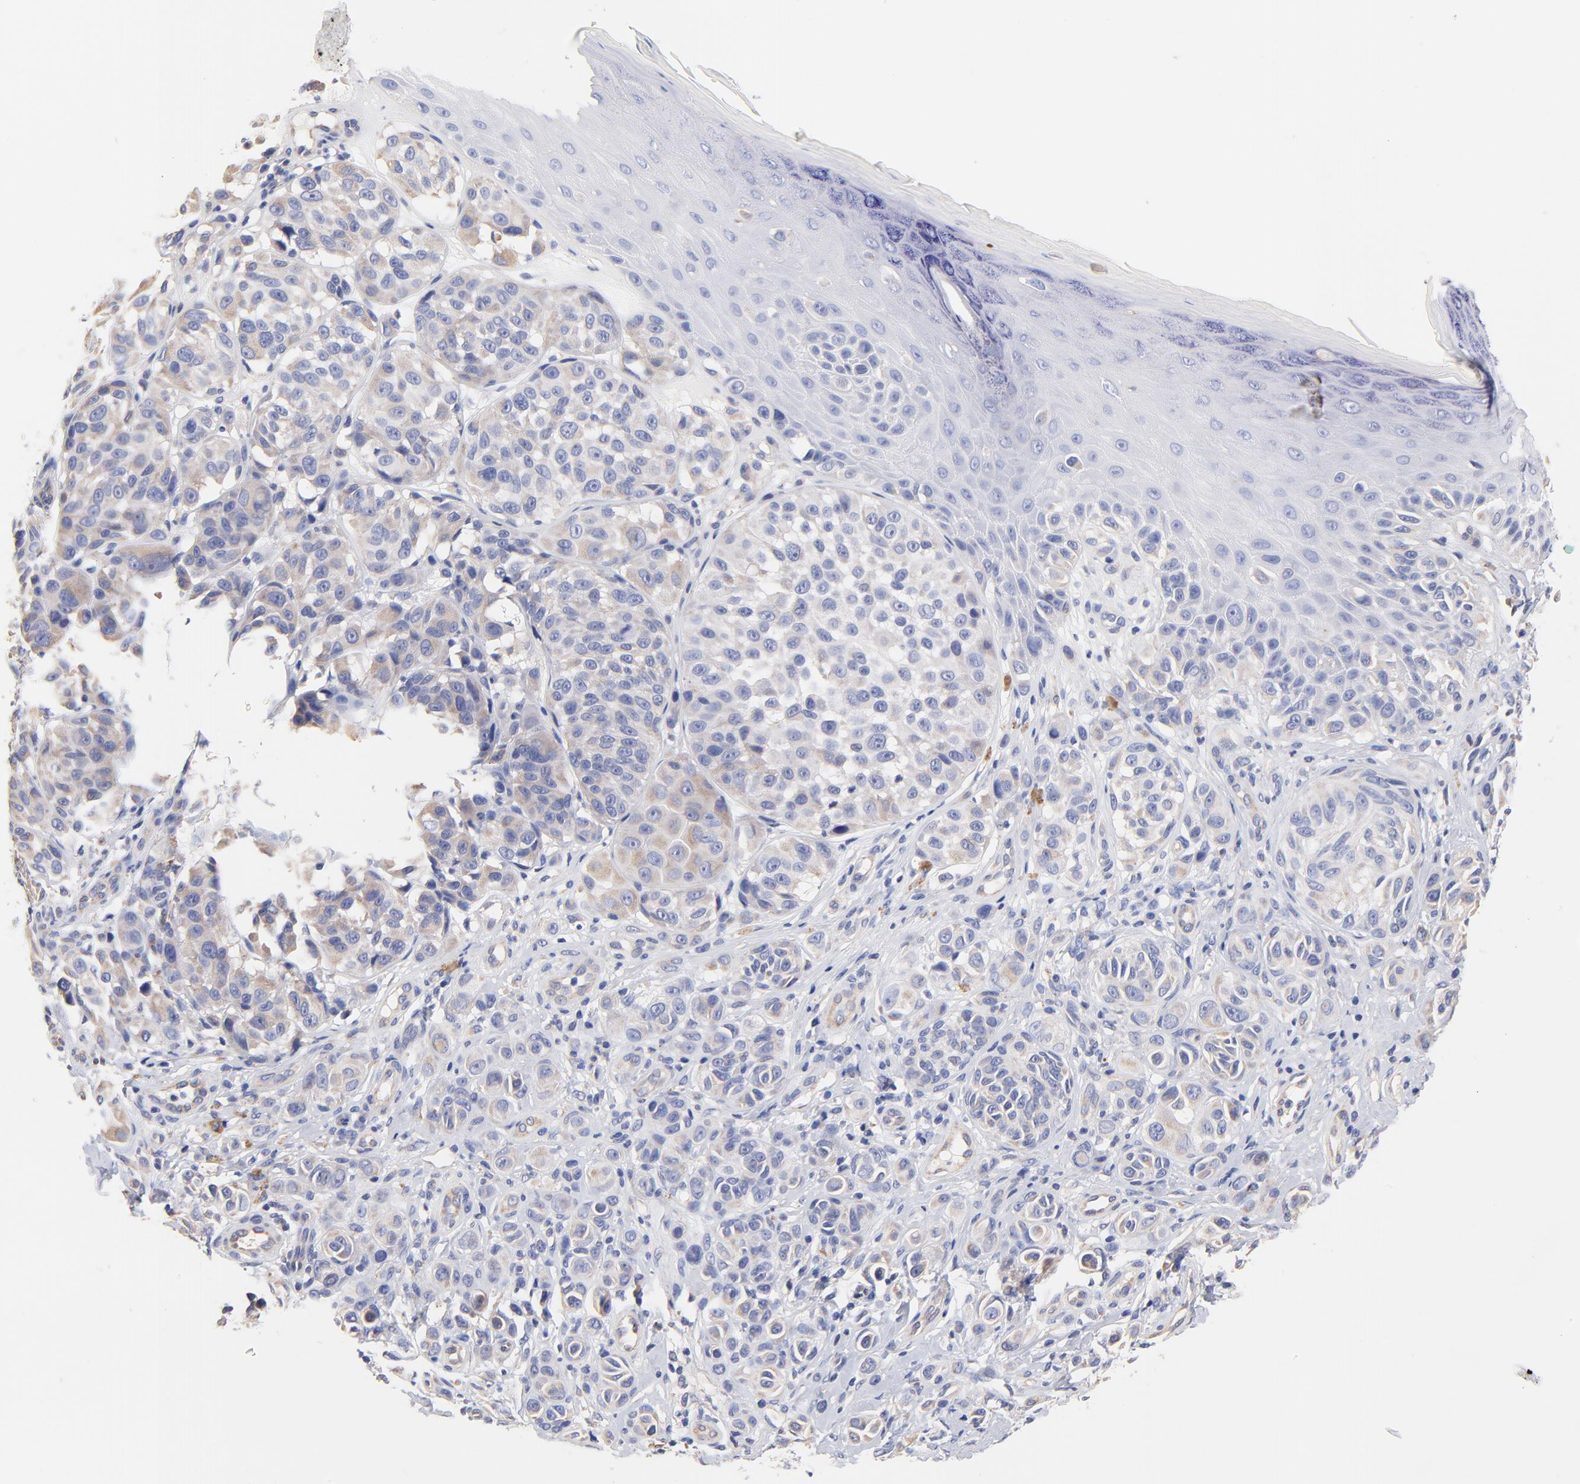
{"staining": {"intensity": "weak", "quantity": "25%-75%", "location": "cytoplasmic/membranous"}, "tissue": "melanoma", "cell_type": "Tumor cells", "image_type": "cancer", "snomed": [{"axis": "morphology", "description": "Malignant melanoma, NOS"}, {"axis": "topography", "description": "Skin"}], "caption": "High-magnification brightfield microscopy of melanoma stained with DAB (3,3'-diaminobenzidine) (brown) and counterstained with hematoxylin (blue). tumor cells exhibit weak cytoplasmic/membranous expression is seen in about25%-75% of cells.", "gene": "HS3ST1", "patient": {"sex": "male", "age": 57}}